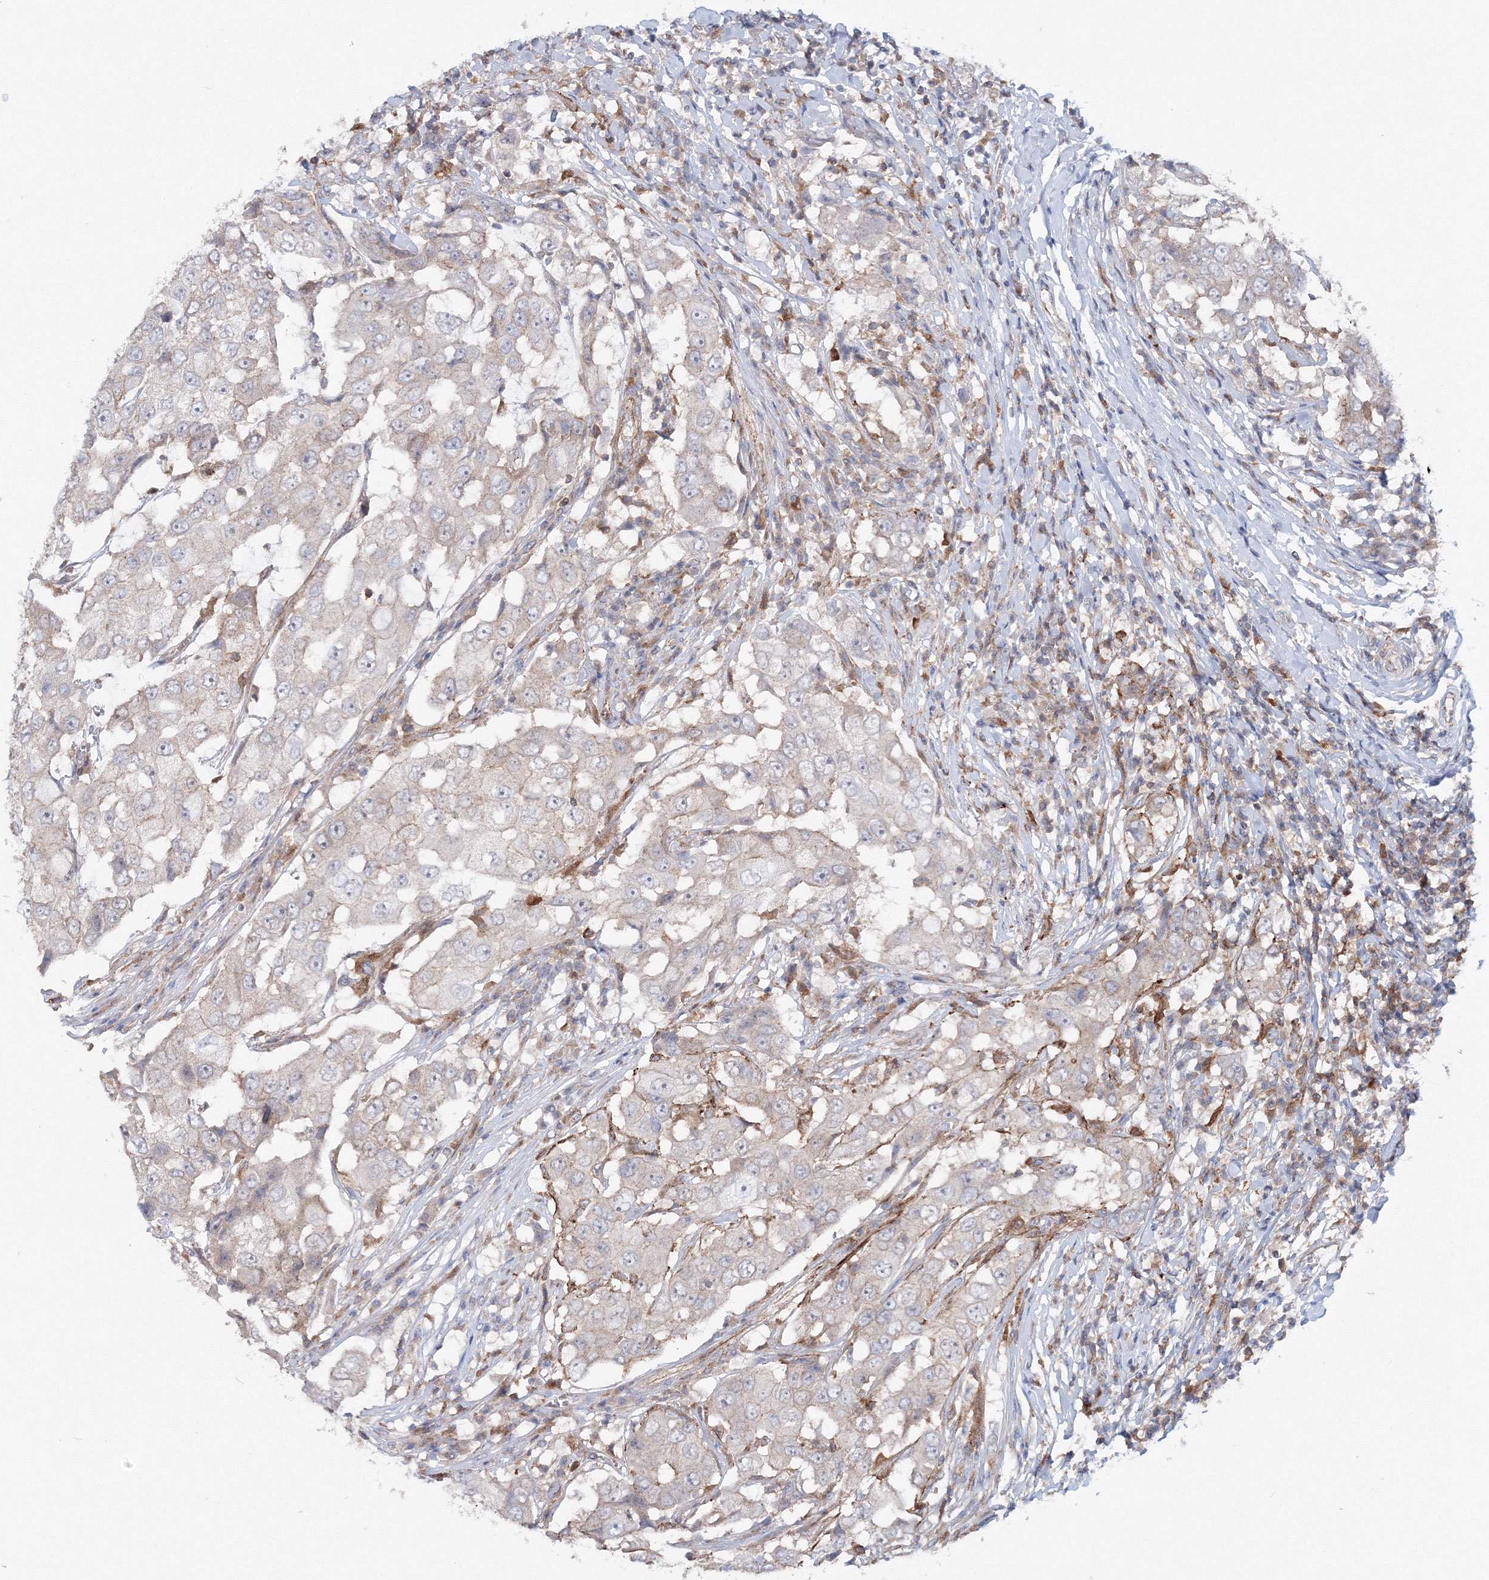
{"staining": {"intensity": "weak", "quantity": "<25%", "location": "cytoplasmic/membranous"}, "tissue": "breast cancer", "cell_type": "Tumor cells", "image_type": "cancer", "snomed": [{"axis": "morphology", "description": "Duct carcinoma"}, {"axis": "topography", "description": "Breast"}], "caption": "Micrograph shows no protein expression in tumor cells of breast intraductal carcinoma tissue. (Brightfield microscopy of DAB (3,3'-diaminobenzidine) IHC at high magnification).", "gene": "GGA2", "patient": {"sex": "female", "age": 27}}